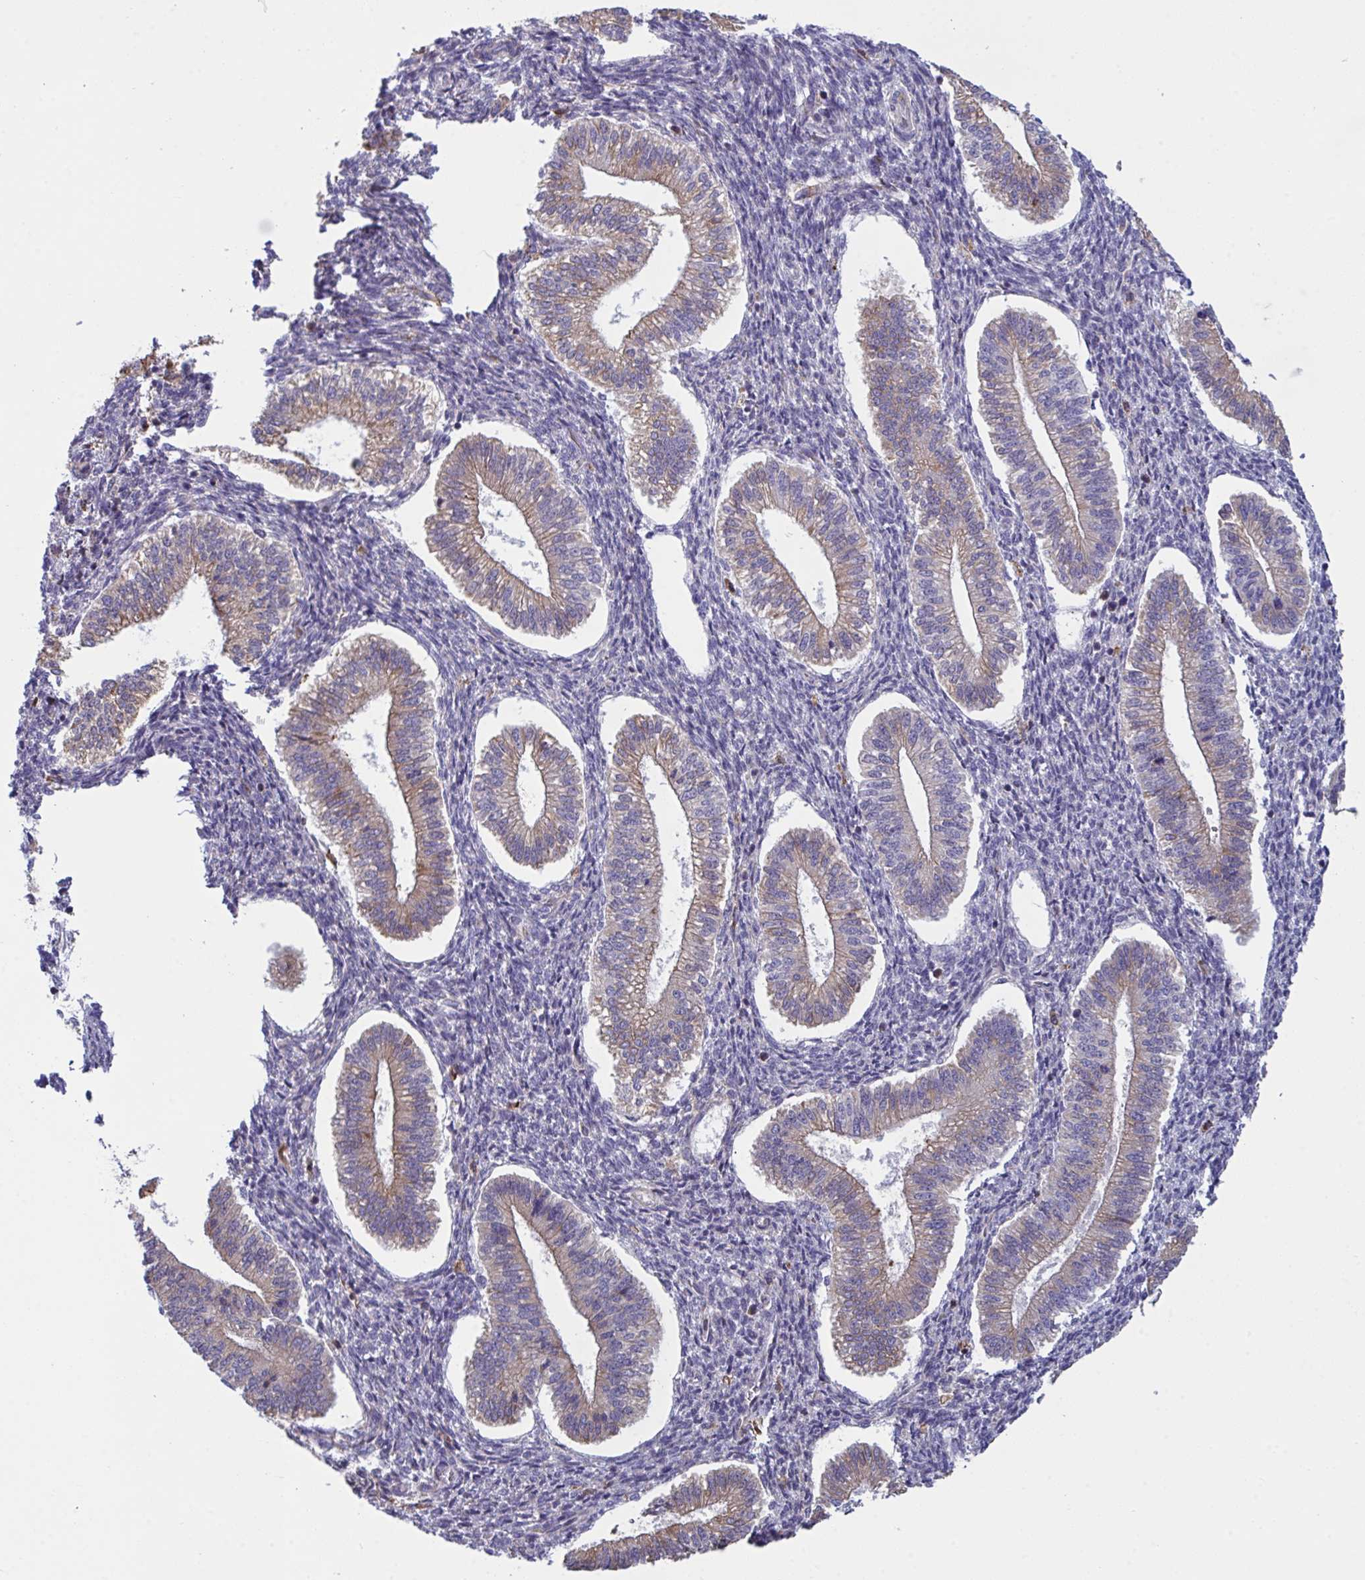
{"staining": {"intensity": "moderate", "quantity": "<25%", "location": "cytoplasmic/membranous"}, "tissue": "endometrium", "cell_type": "Cells in endometrial stroma", "image_type": "normal", "snomed": [{"axis": "morphology", "description": "Normal tissue, NOS"}, {"axis": "topography", "description": "Endometrium"}], "caption": "A brown stain labels moderate cytoplasmic/membranous expression of a protein in cells in endometrial stroma of unremarkable human endometrium. (brown staining indicates protein expression, while blue staining denotes nuclei).", "gene": "MYMK", "patient": {"sex": "female", "age": 25}}